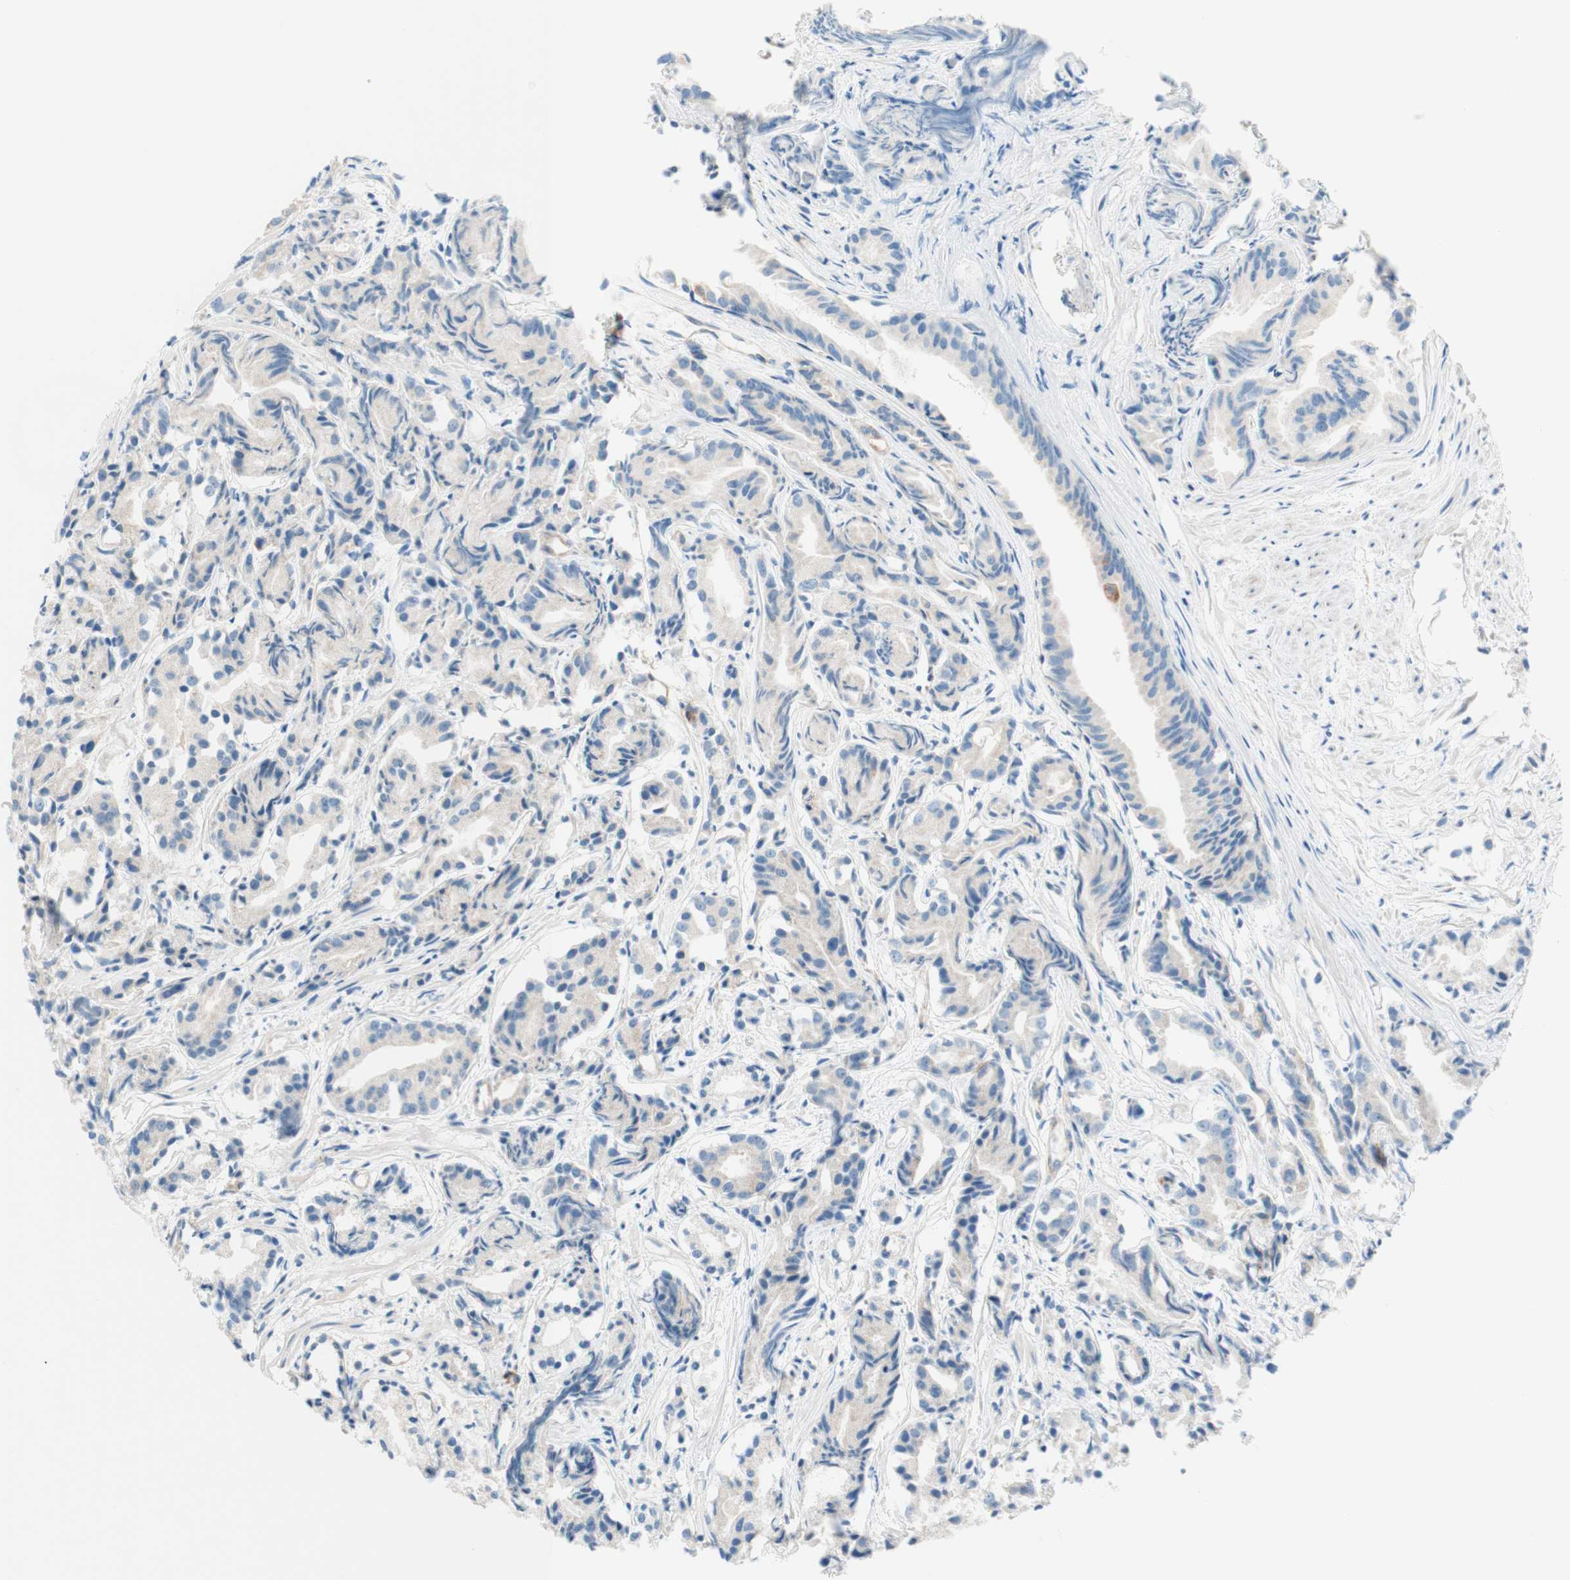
{"staining": {"intensity": "negative", "quantity": "none", "location": "none"}, "tissue": "prostate cancer", "cell_type": "Tumor cells", "image_type": "cancer", "snomed": [{"axis": "morphology", "description": "Adenocarcinoma, Low grade"}, {"axis": "topography", "description": "Prostate"}], "caption": "High power microscopy image of an IHC image of prostate adenocarcinoma (low-grade), revealing no significant staining in tumor cells.", "gene": "JPH1", "patient": {"sex": "male", "age": 72}}